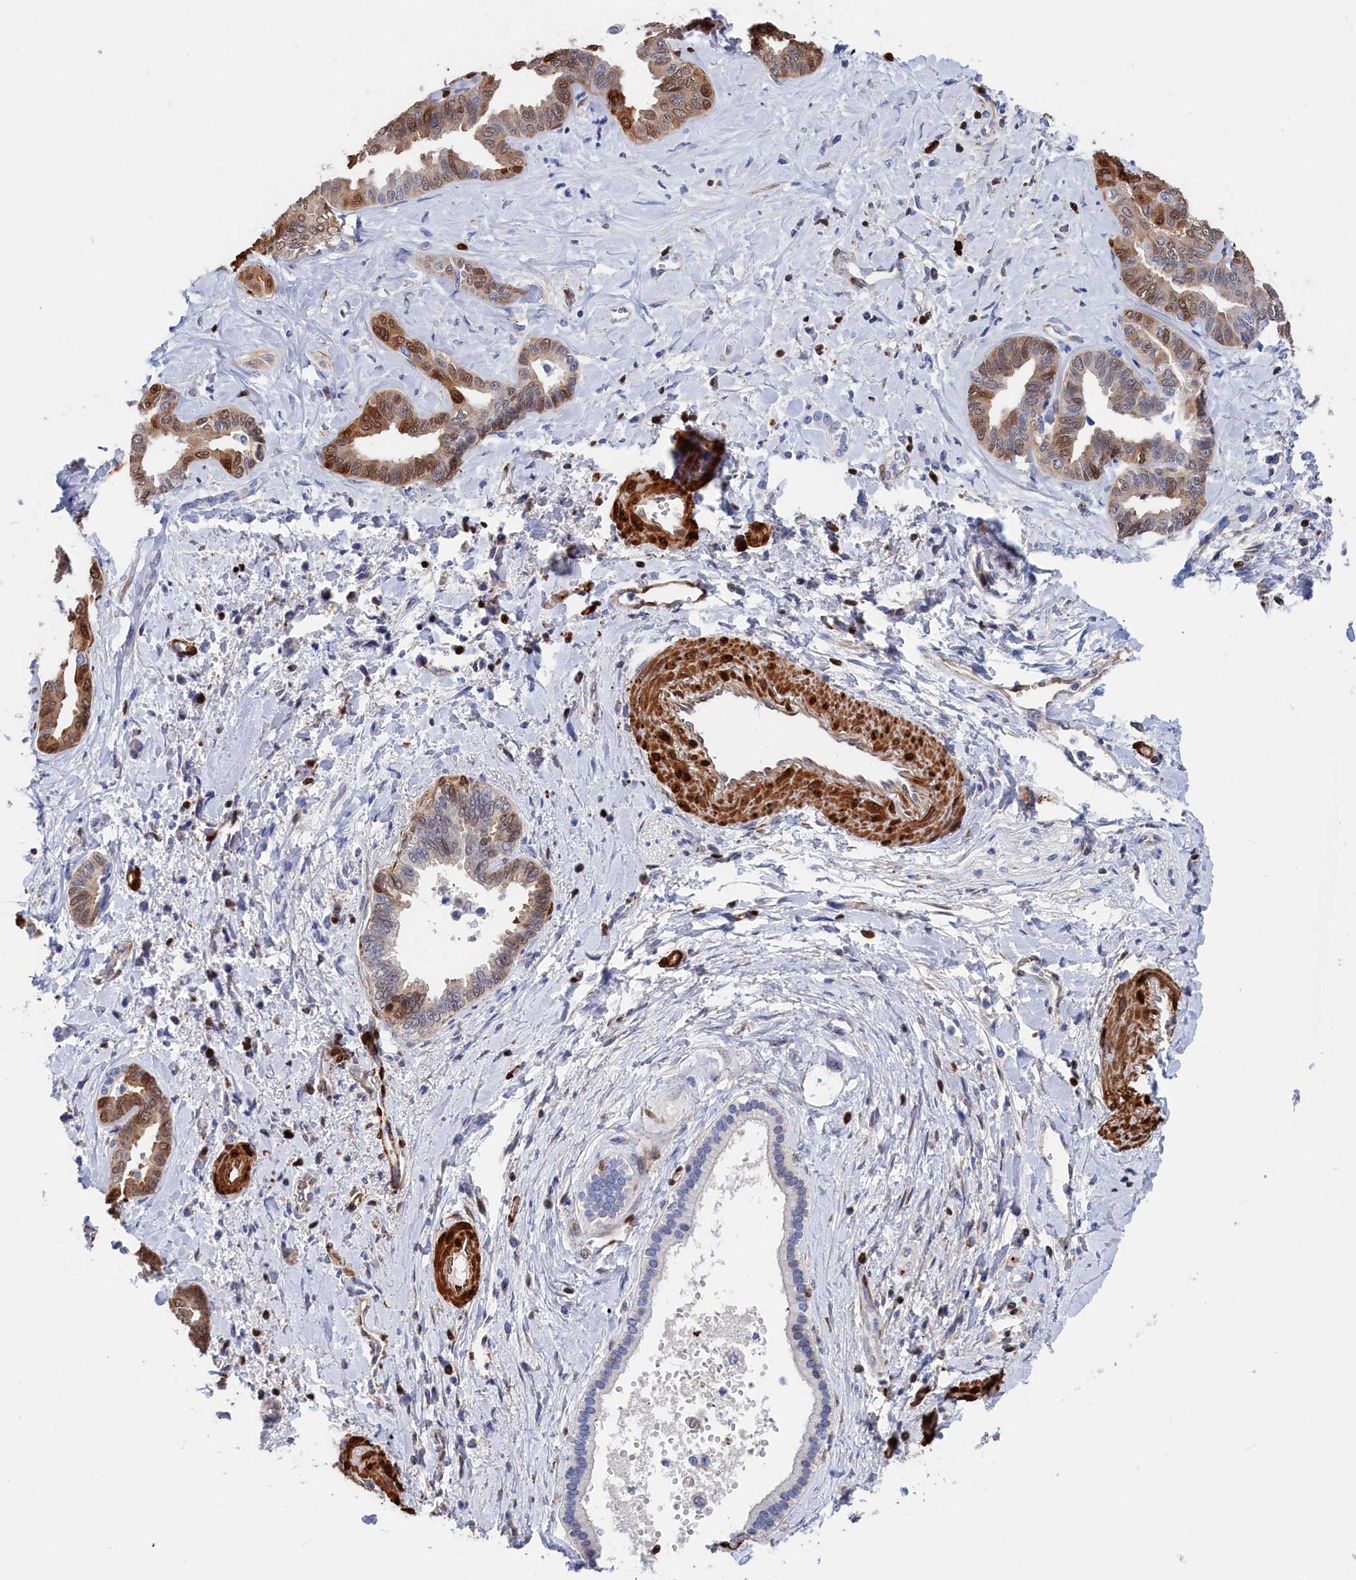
{"staining": {"intensity": "moderate", "quantity": ">75%", "location": "nuclear"}, "tissue": "liver cancer", "cell_type": "Tumor cells", "image_type": "cancer", "snomed": [{"axis": "morphology", "description": "Cholangiocarcinoma"}, {"axis": "topography", "description": "Liver"}], "caption": "An image showing moderate nuclear positivity in about >75% of tumor cells in cholangiocarcinoma (liver), as visualized by brown immunohistochemical staining.", "gene": "CRIP1", "patient": {"sex": "female", "age": 77}}